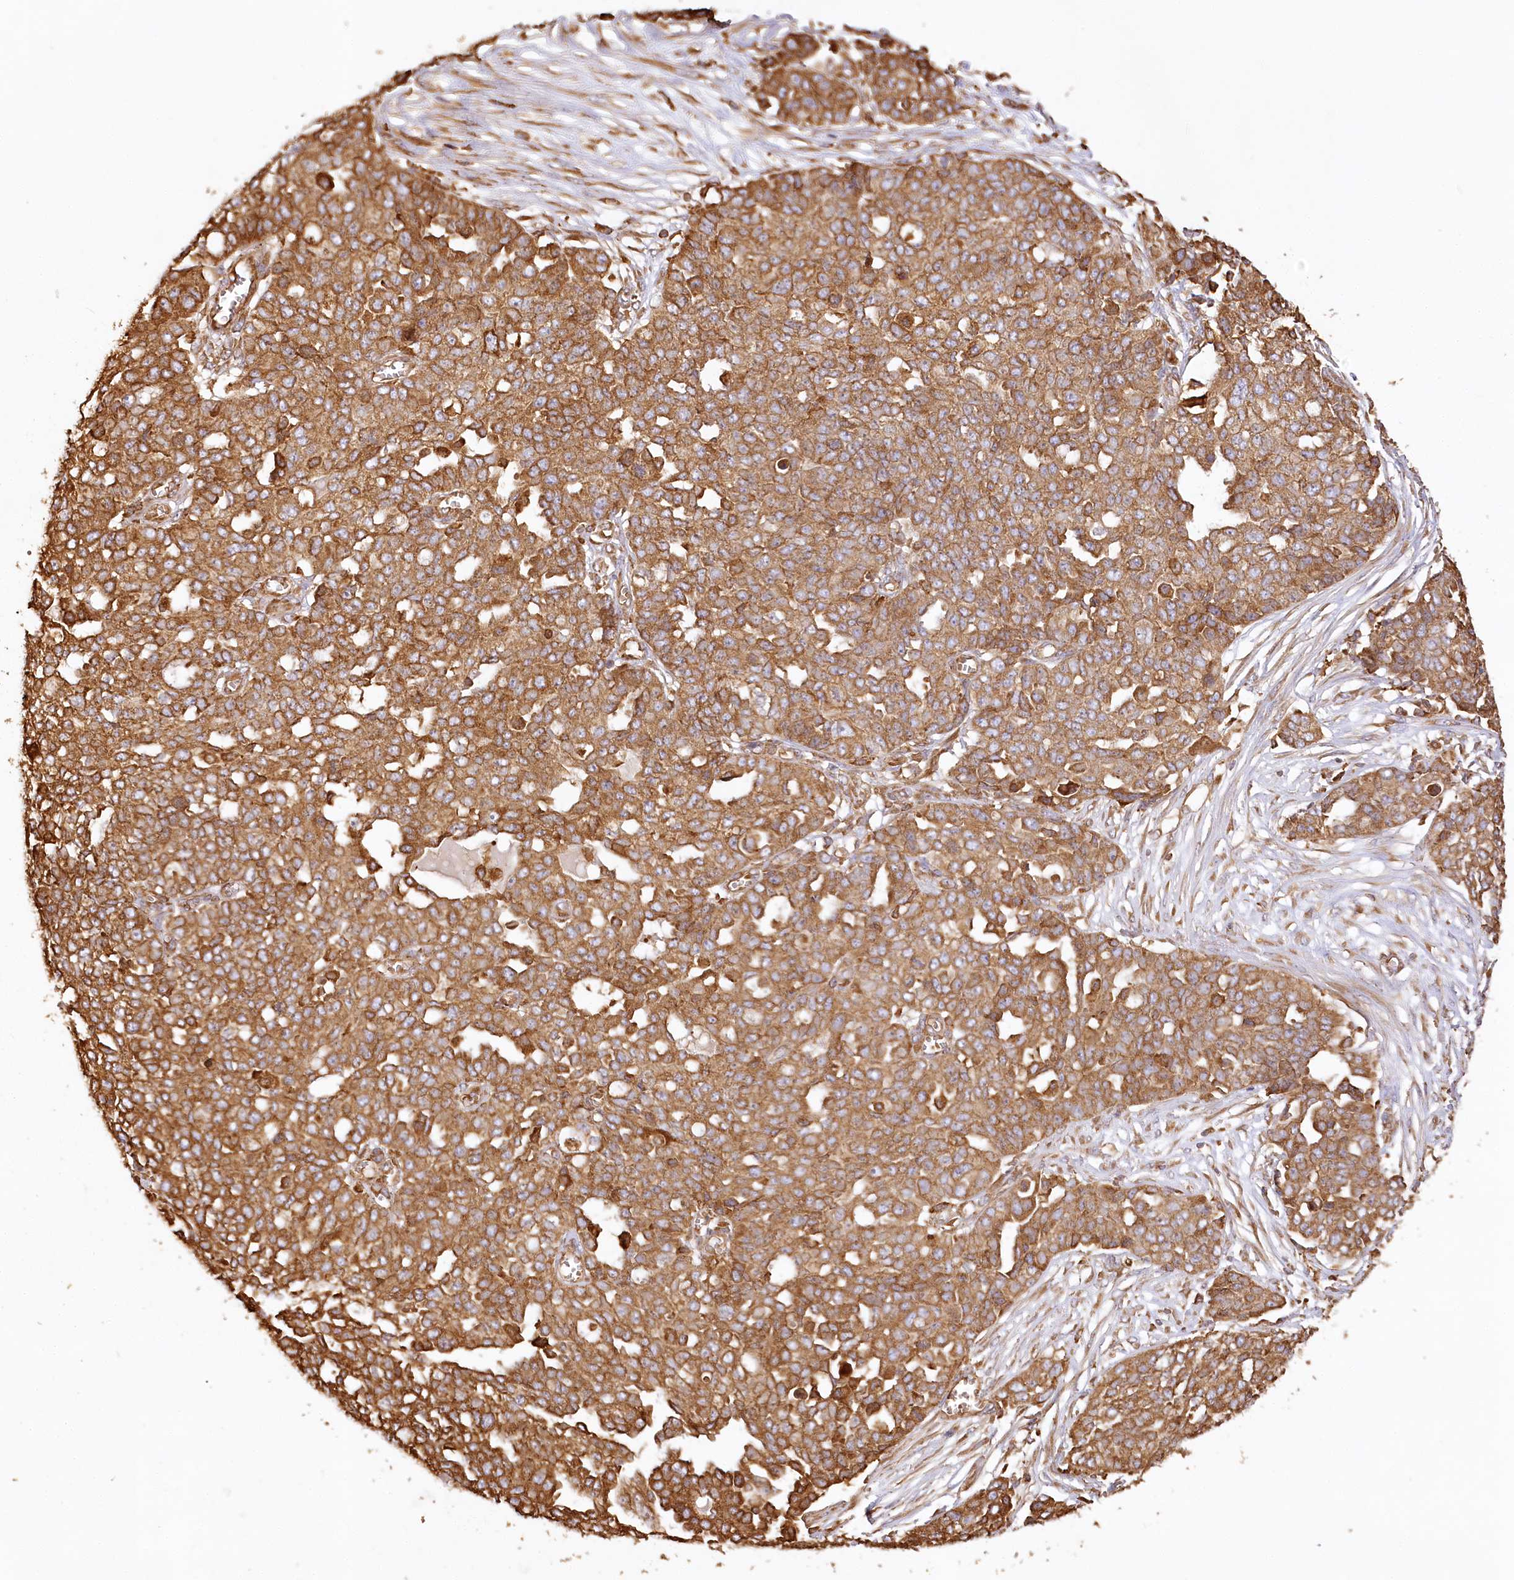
{"staining": {"intensity": "strong", "quantity": ">75%", "location": "cytoplasmic/membranous"}, "tissue": "ovarian cancer", "cell_type": "Tumor cells", "image_type": "cancer", "snomed": [{"axis": "morphology", "description": "Cystadenocarcinoma, serous, NOS"}, {"axis": "topography", "description": "Soft tissue"}, {"axis": "topography", "description": "Ovary"}], "caption": "Ovarian serous cystadenocarcinoma tissue demonstrates strong cytoplasmic/membranous positivity in about >75% of tumor cells, visualized by immunohistochemistry. (DAB (3,3'-diaminobenzidine) = brown stain, brightfield microscopy at high magnification).", "gene": "ACAP2", "patient": {"sex": "female", "age": 57}}